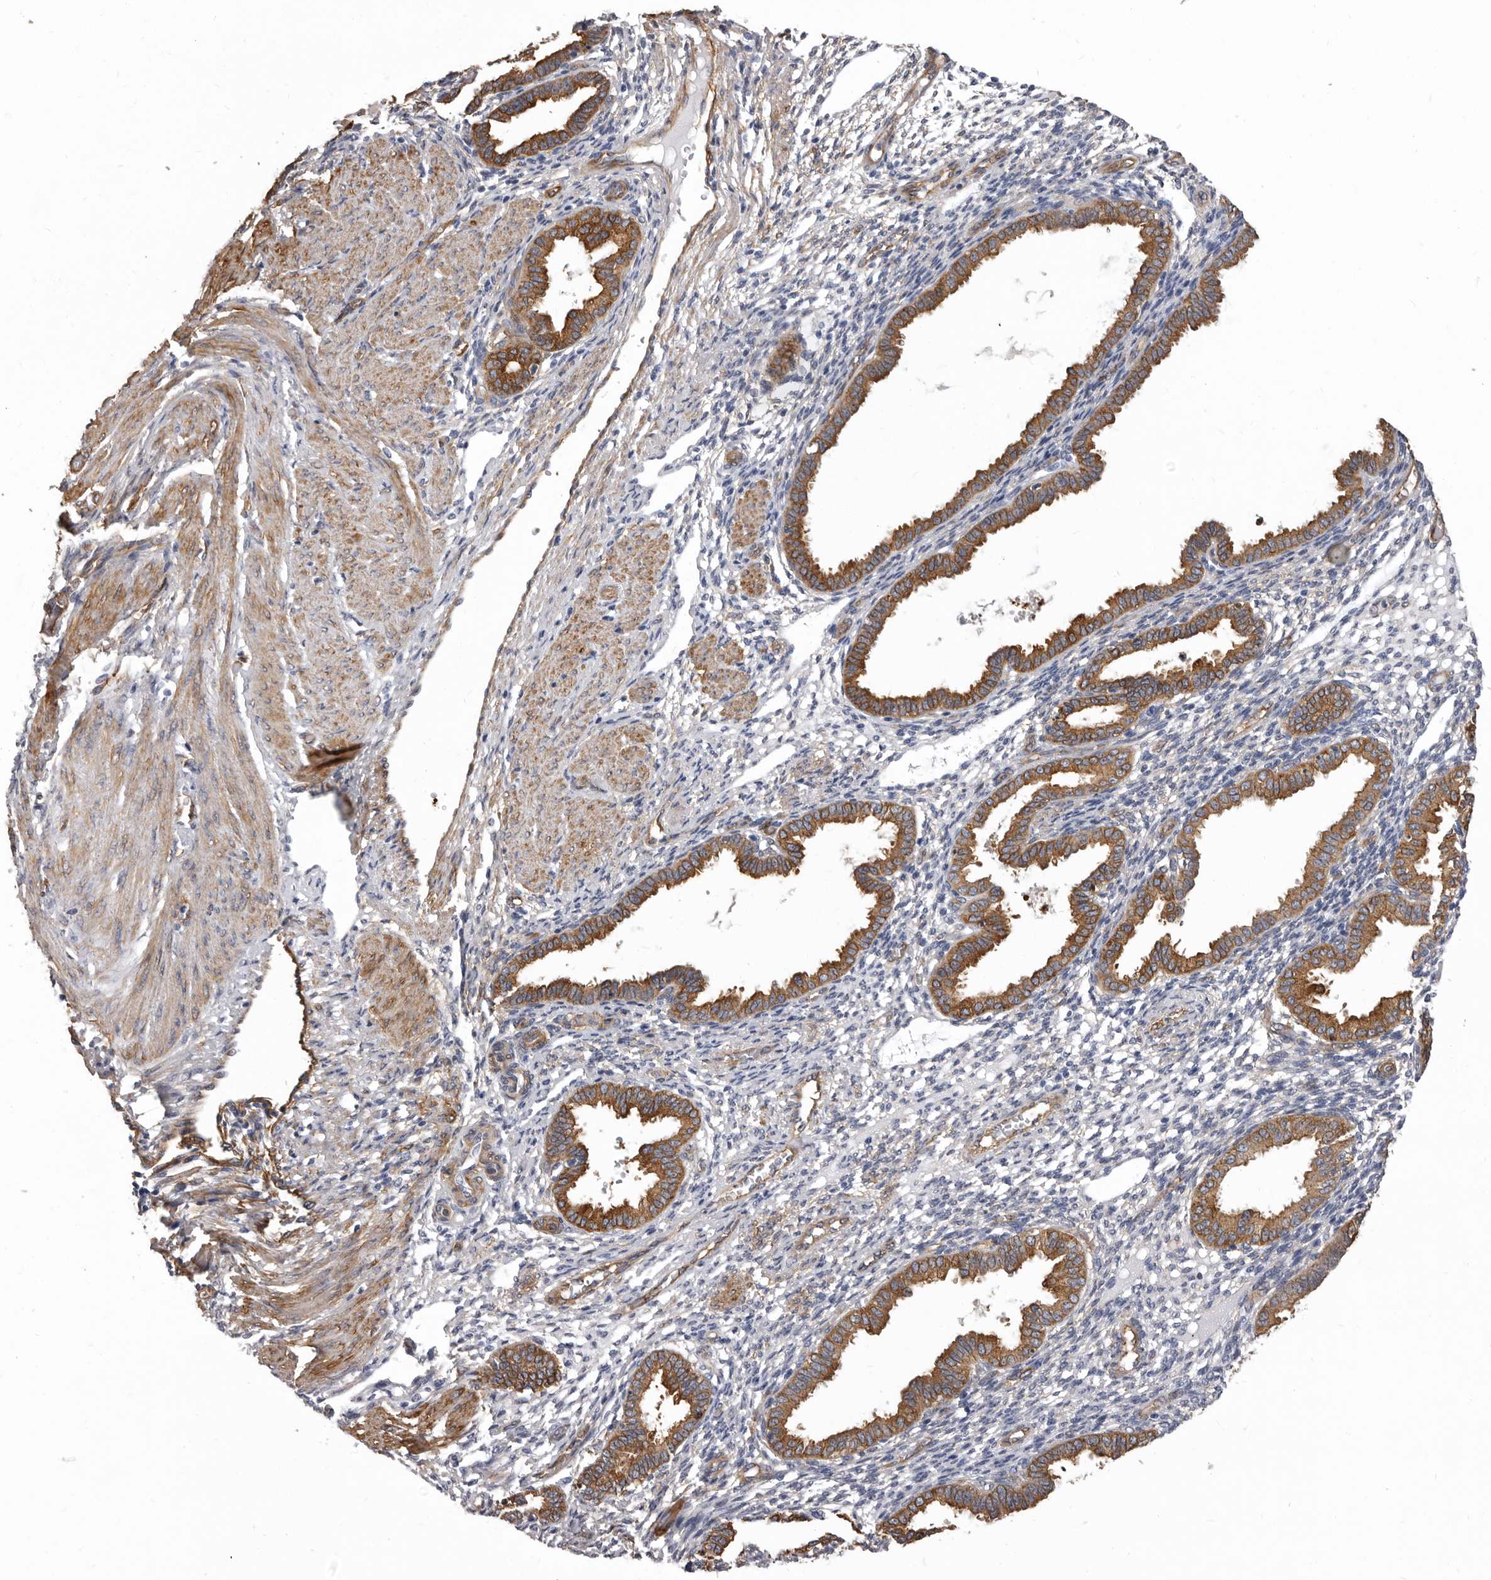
{"staining": {"intensity": "weak", "quantity": "<25%", "location": "cytoplasmic/membranous"}, "tissue": "endometrium", "cell_type": "Cells in endometrial stroma", "image_type": "normal", "snomed": [{"axis": "morphology", "description": "Normal tissue, NOS"}, {"axis": "topography", "description": "Endometrium"}], "caption": "This image is of benign endometrium stained with immunohistochemistry to label a protein in brown with the nuclei are counter-stained blue. There is no positivity in cells in endometrial stroma.", "gene": "ENAH", "patient": {"sex": "female", "age": 33}}